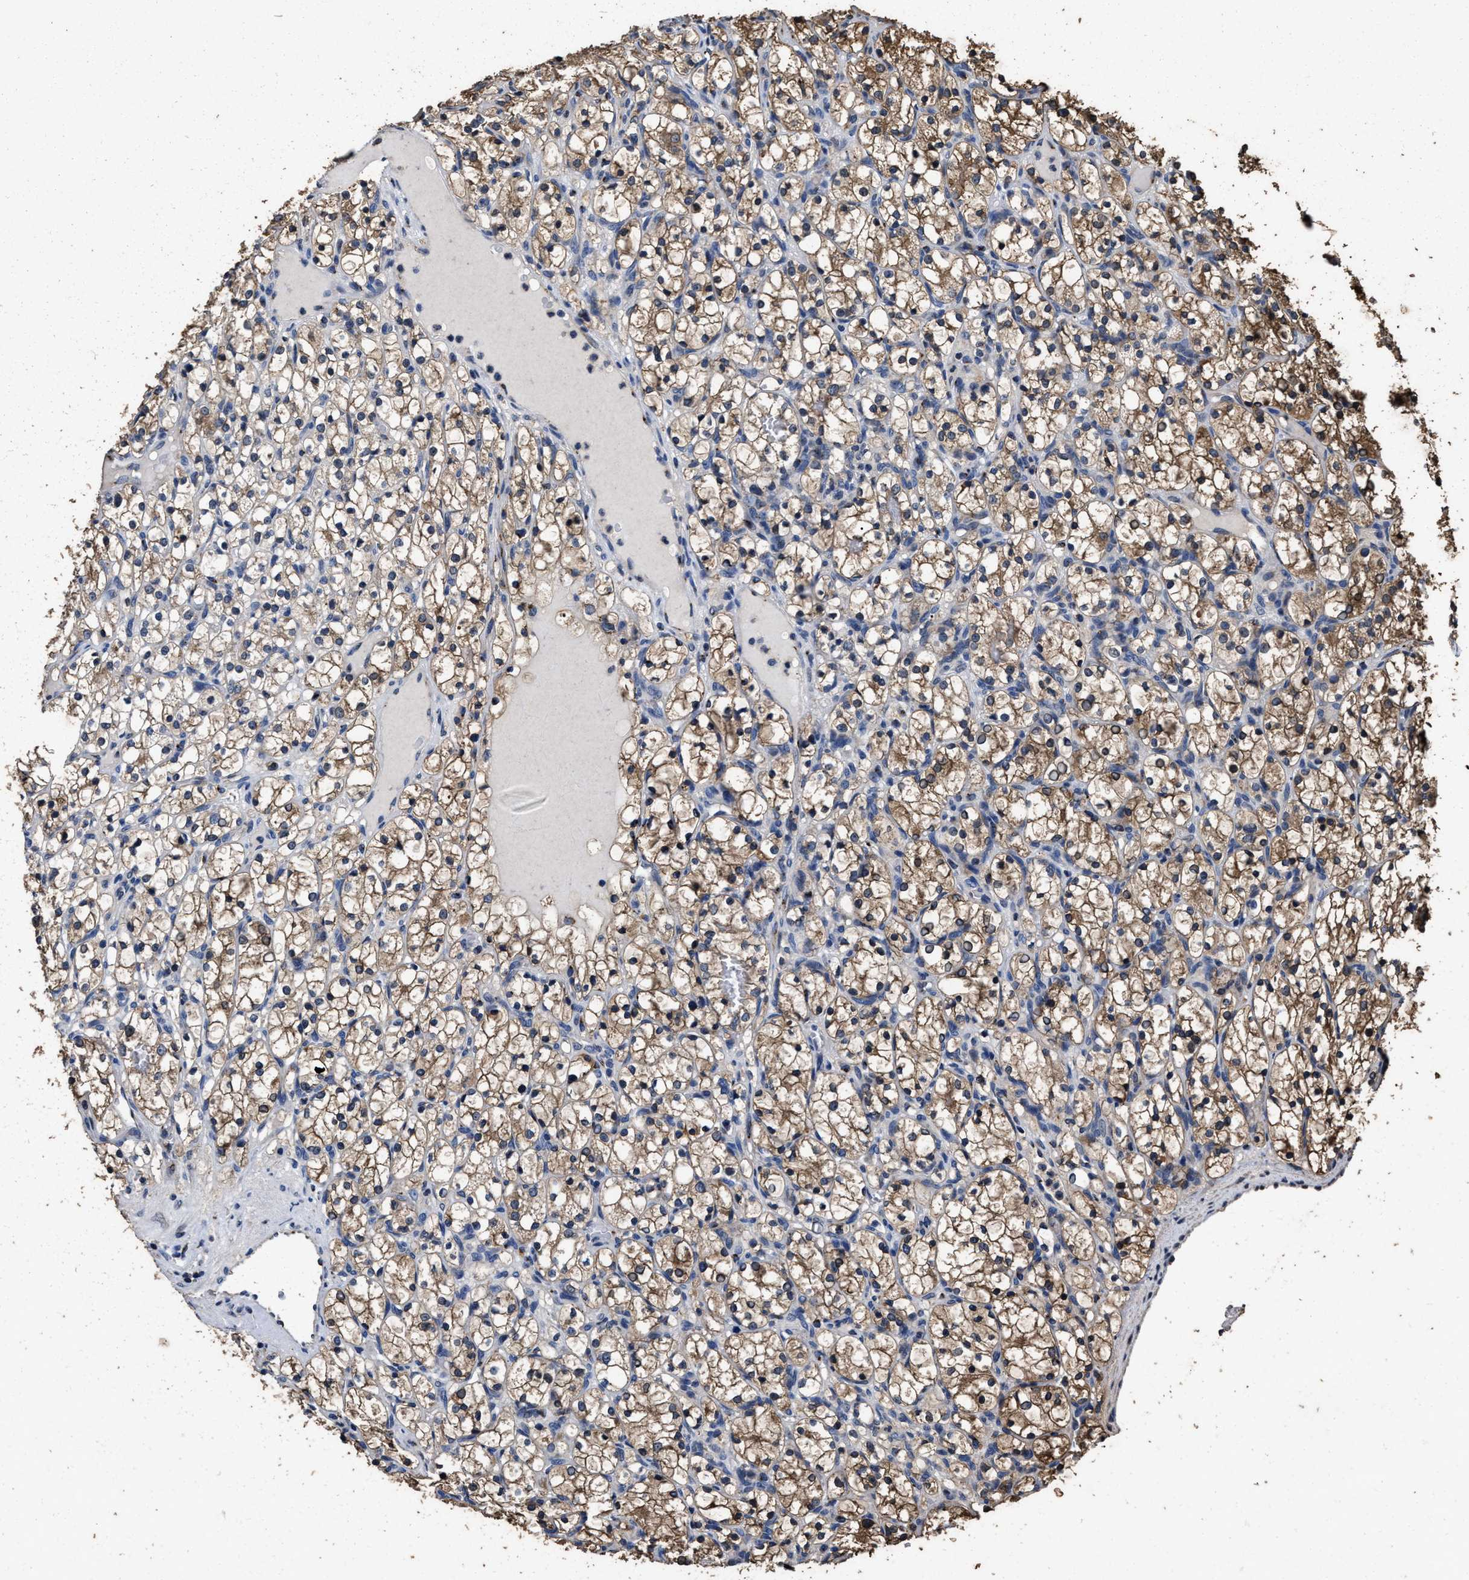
{"staining": {"intensity": "moderate", "quantity": ">75%", "location": "cytoplasmic/membranous"}, "tissue": "renal cancer", "cell_type": "Tumor cells", "image_type": "cancer", "snomed": [{"axis": "morphology", "description": "Adenocarcinoma, NOS"}, {"axis": "topography", "description": "Kidney"}], "caption": "There is medium levels of moderate cytoplasmic/membranous expression in tumor cells of renal adenocarcinoma, as demonstrated by immunohistochemical staining (brown color).", "gene": "TPST2", "patient": {"sex": "female", "age": 69}}